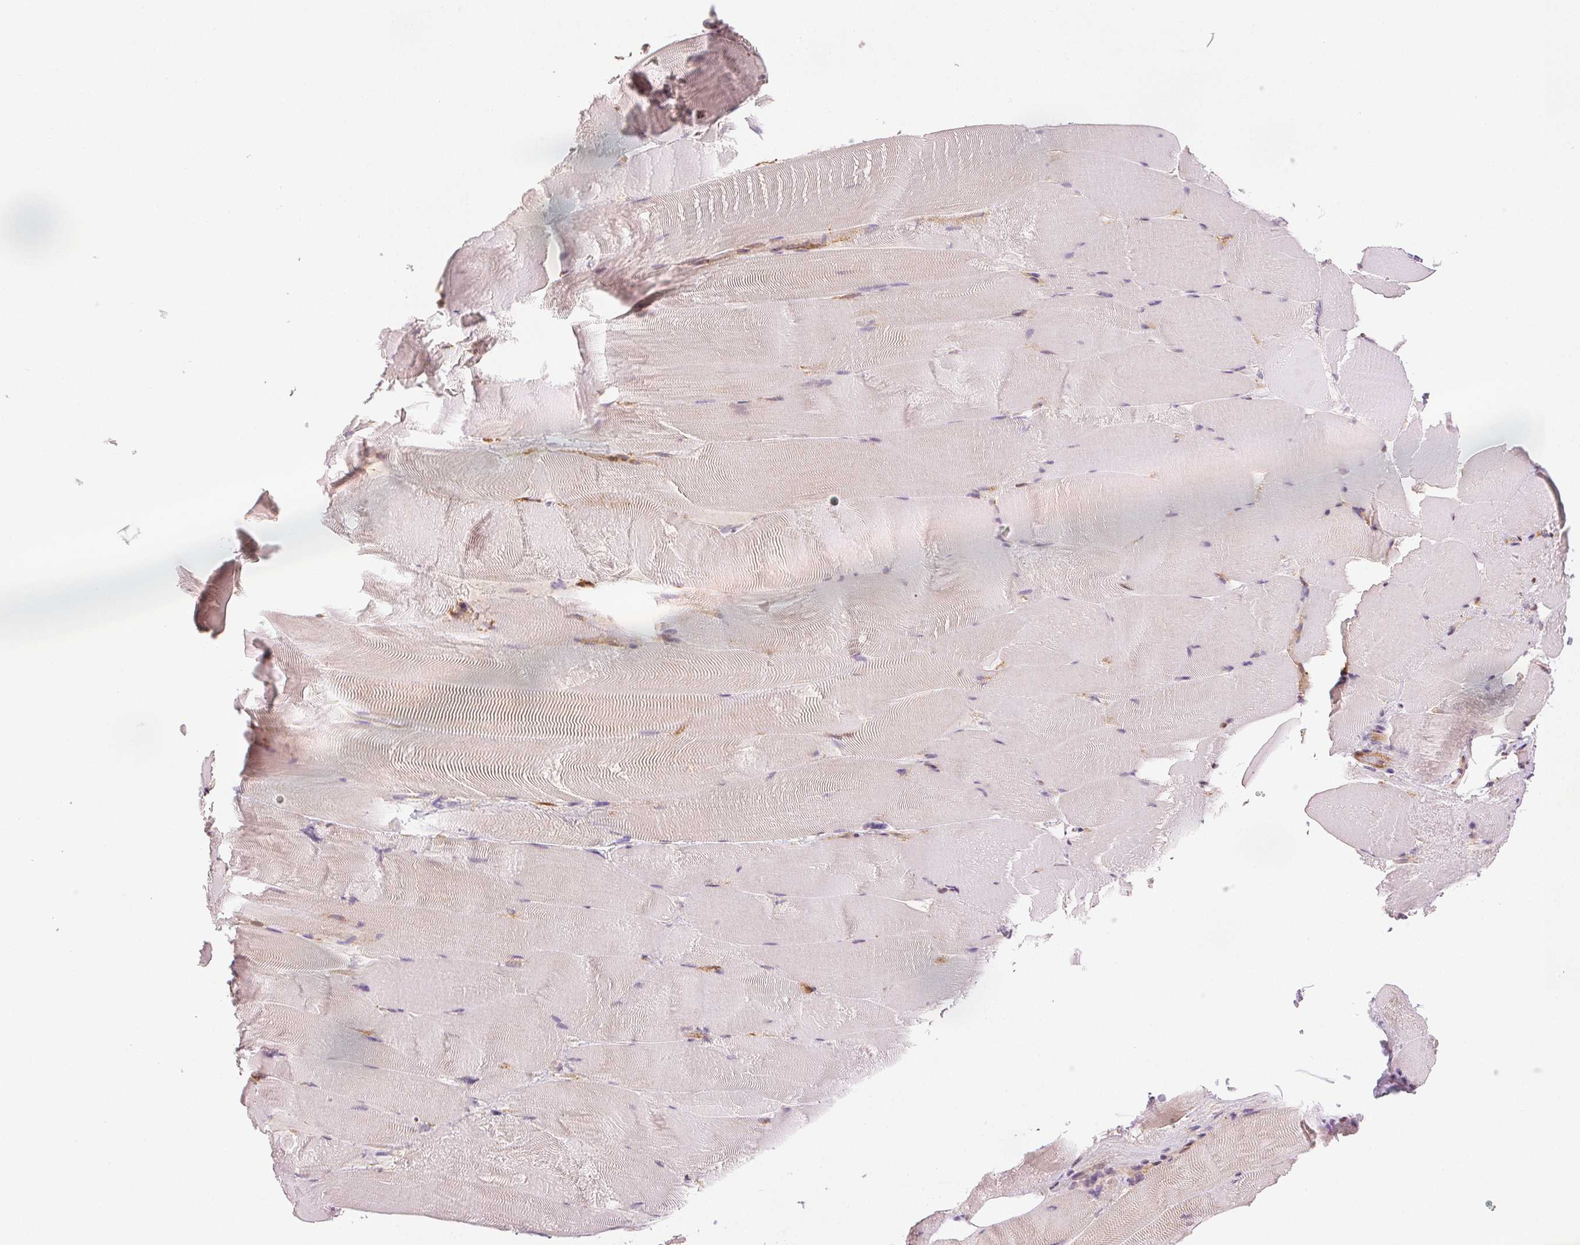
{"staining": {"intensity": "negative", "quantity": "none", "location": "none"}, "tissue": "skeletal muscle", "cell_type": "Myocytes", "image_type": "normal", "snomed": [{"axis": "morphology", "description": "Normal tissue, NOS"}, {"axis": "topography", "description": "Skeletal muscle"}], "caption": "This is a image of IHC staining of benign skeletal muscle, which shows no positivity in myocytes. (Stains: DAB immunohistochemistry with hematoxylin counter stain, Microscopy: brightfield microscopy at high magnification).", "gene": "DIAPH2", "patient": {"sex": "female", "age": 64}}